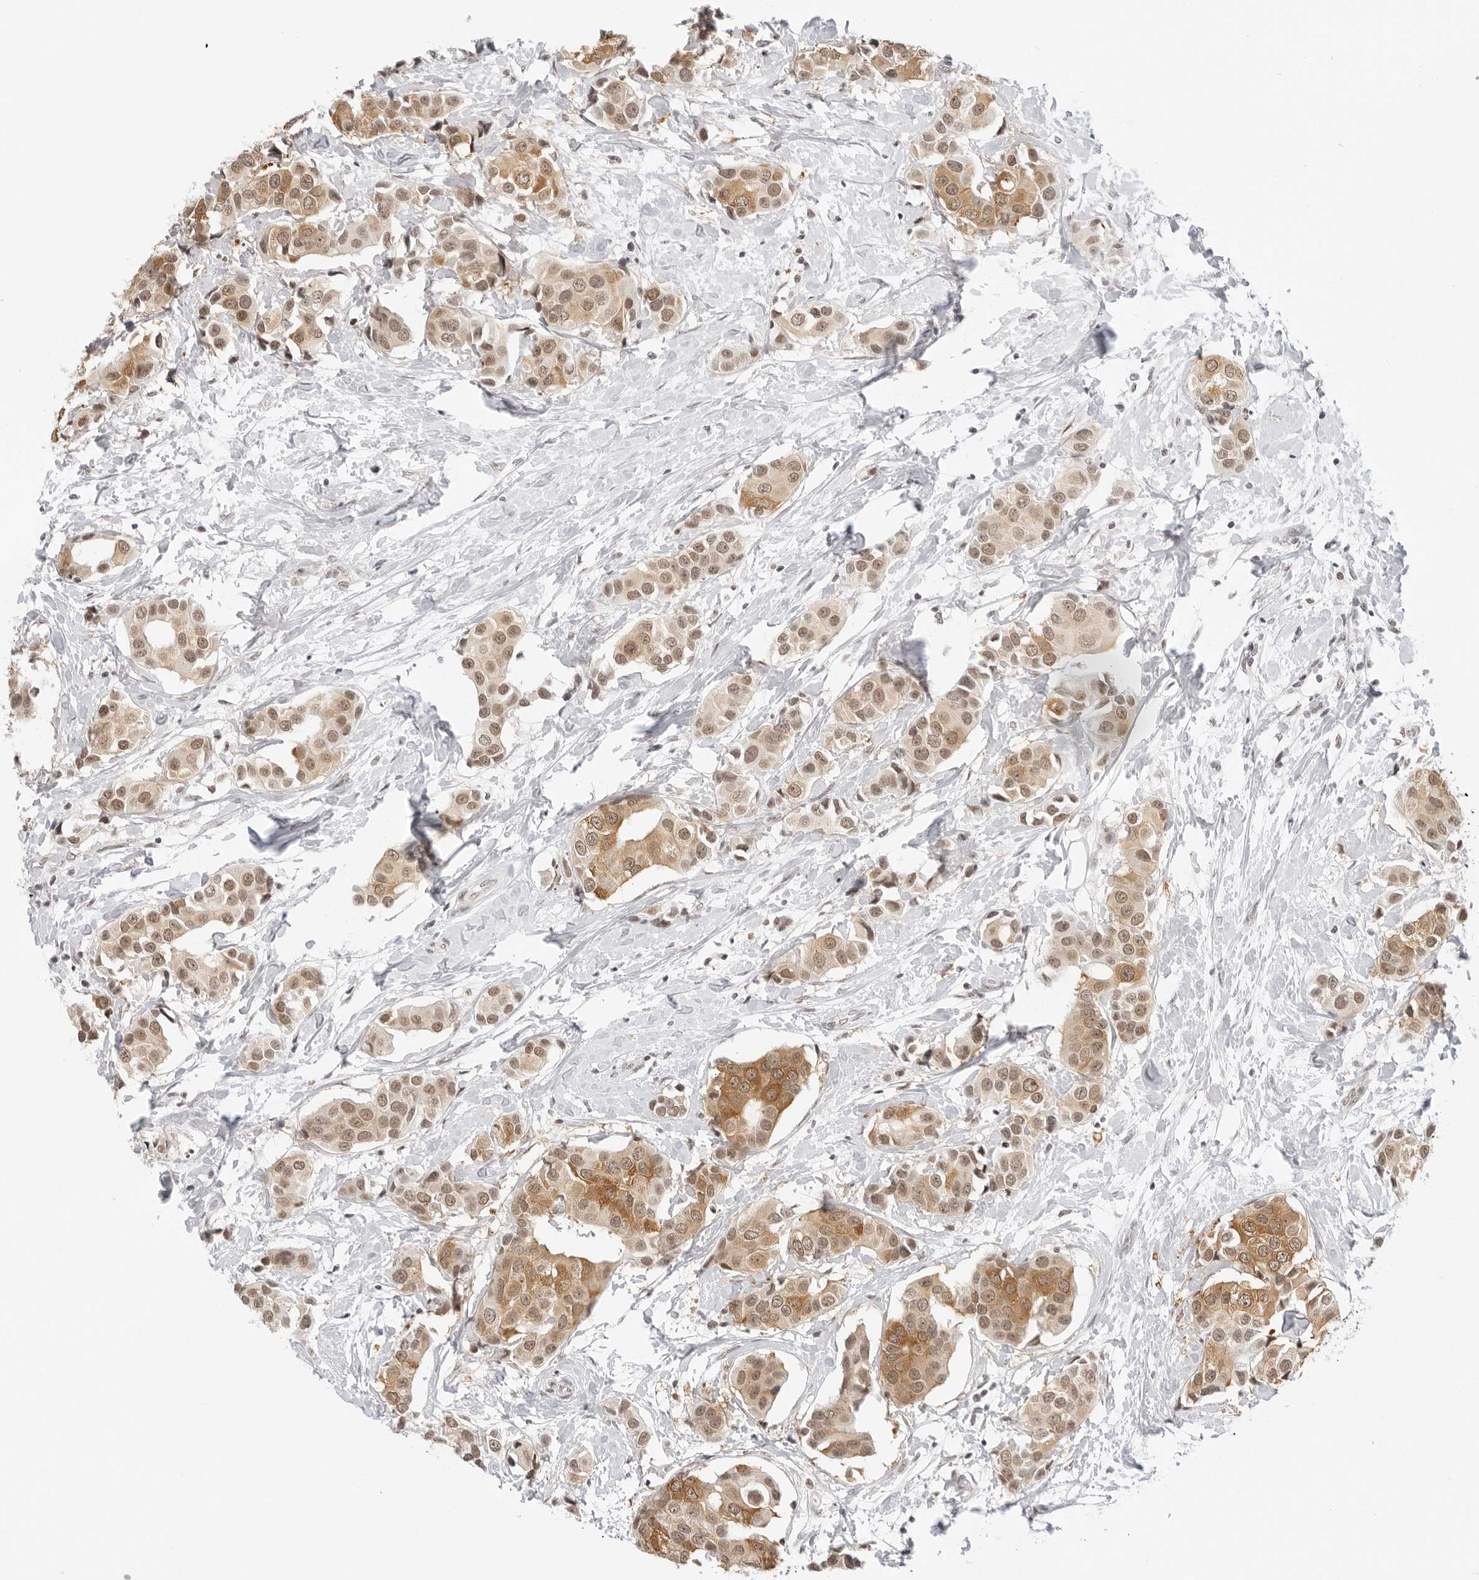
{"staining": {"intensity": "moderate", "quantity": ">75%", "location": "cytoplasmic/membranous,nuclear"}, "tissue": "breast cancer", "cell_type": "Tumor cells", "image_type": "cancer", "snomed": [{"axis": "morphology", "description": "Normal tissue, NOS"}, {"axis": "morphology", "description": "Duct carcinoma"}, {"axis": "topography", "description": "Breast"}], "caption": "DAB (3,3'-diaminobenzidine) immunohistochemical staining of invasive ductal carcinoma (breast) displays moderate cytoplasmic/membranous and nuclear protein staining in approximately >75% of tumor cells. (DAB IHC, brown staining for protein, blue staining for nuclei).", "gene": "TCIM", "patient": {"sex": "female", "age": 39}}